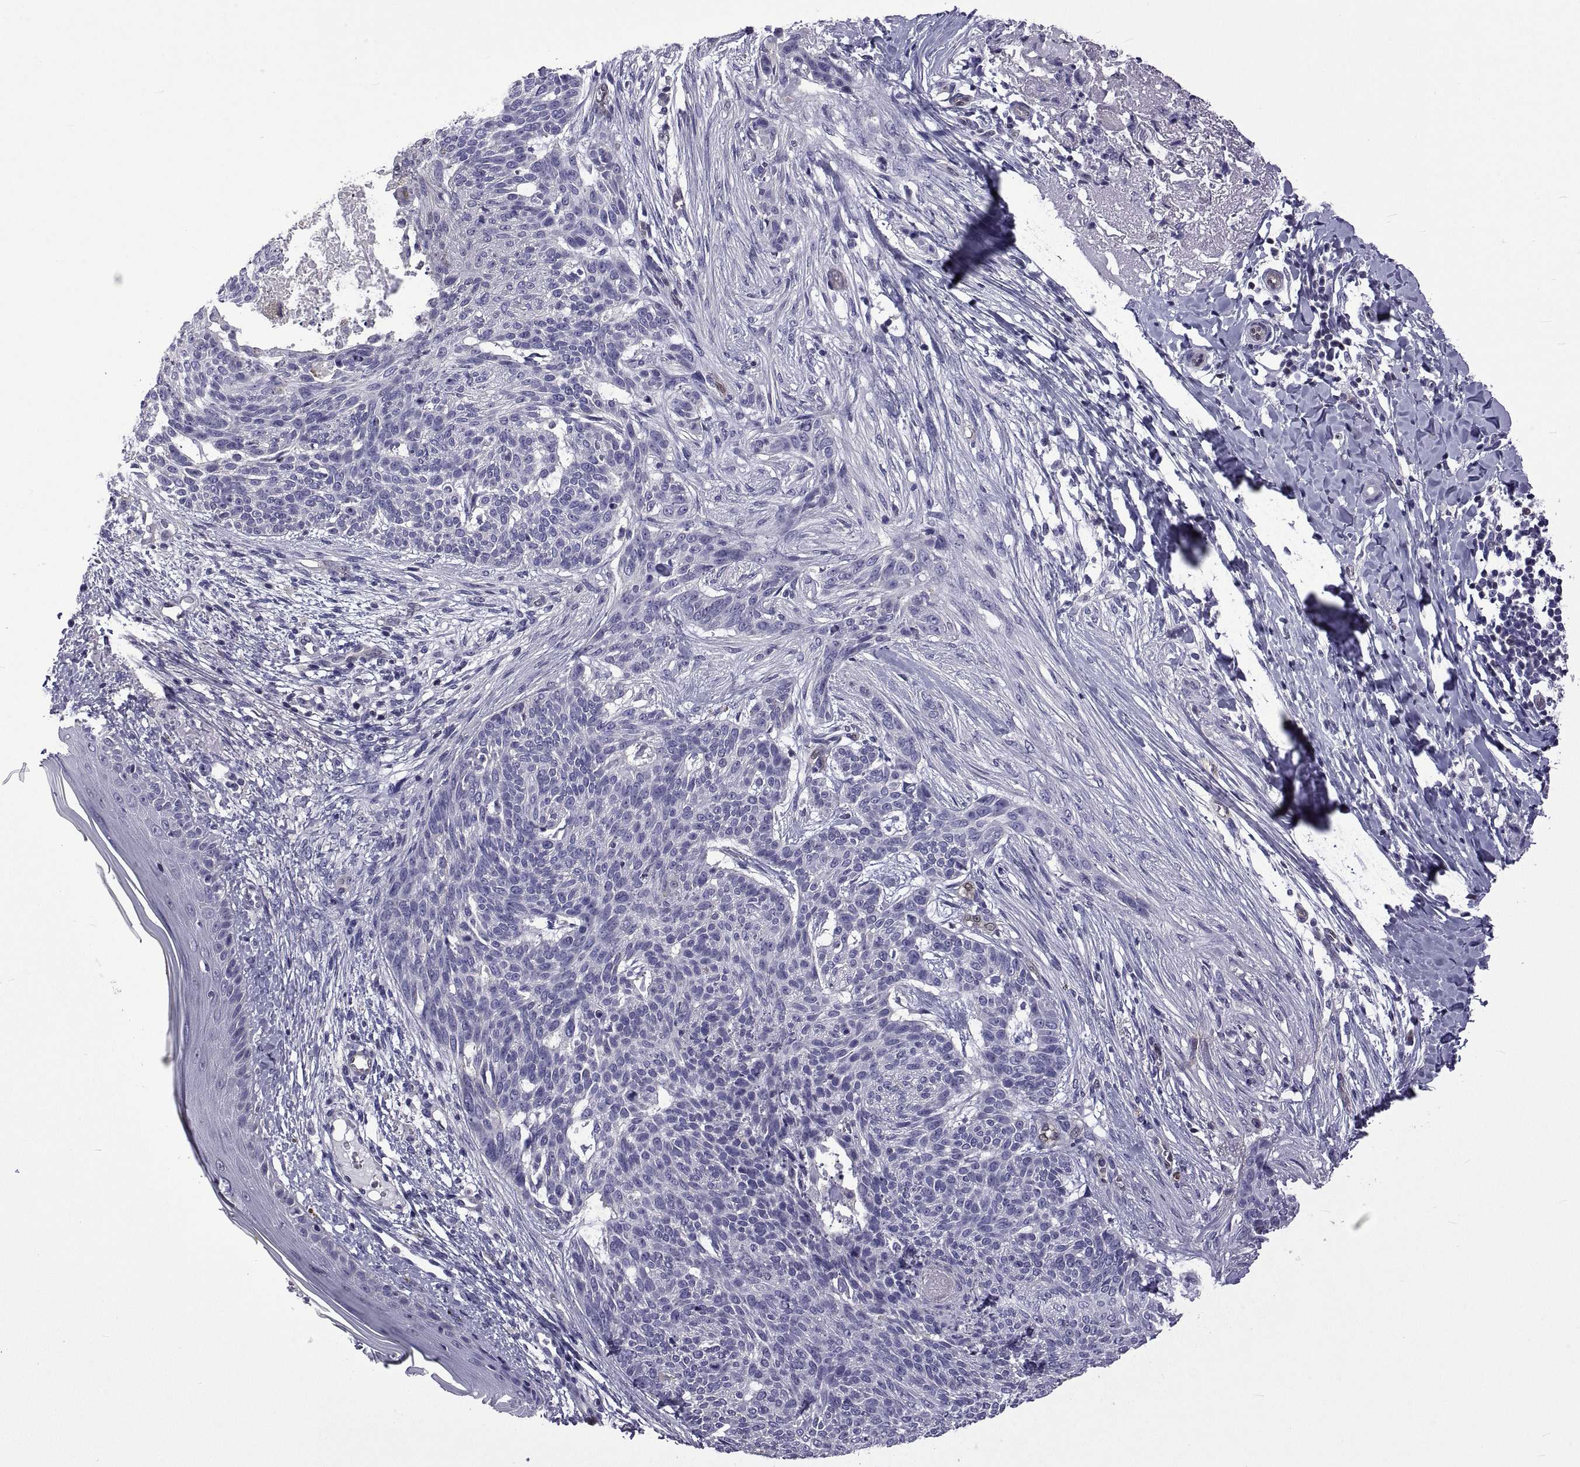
{"staining": {"intensity": "negative", "quantity": "none", "location": "none"}, "tissue": "skin cancer", "cell_type": "Tumor cells", "image_type": "cancer", "snomed": [{"axis": "morphology", "description": "Normal tissue, NOS"}, {"axis": "morphology", "description": "Basal cell carcinoma"}, {"axis": "topography", "description": "Skin"}], "caption": "Tumor cells are negative for brown protein staining in skin basal cell carcinoma. (DAB (3,3'-diaminobenzidine) immunohistochemistry (IHC) with hematoxylin counter stain).", "gene": "LCN9", "patient": {"sex": "male", "age": 84}}